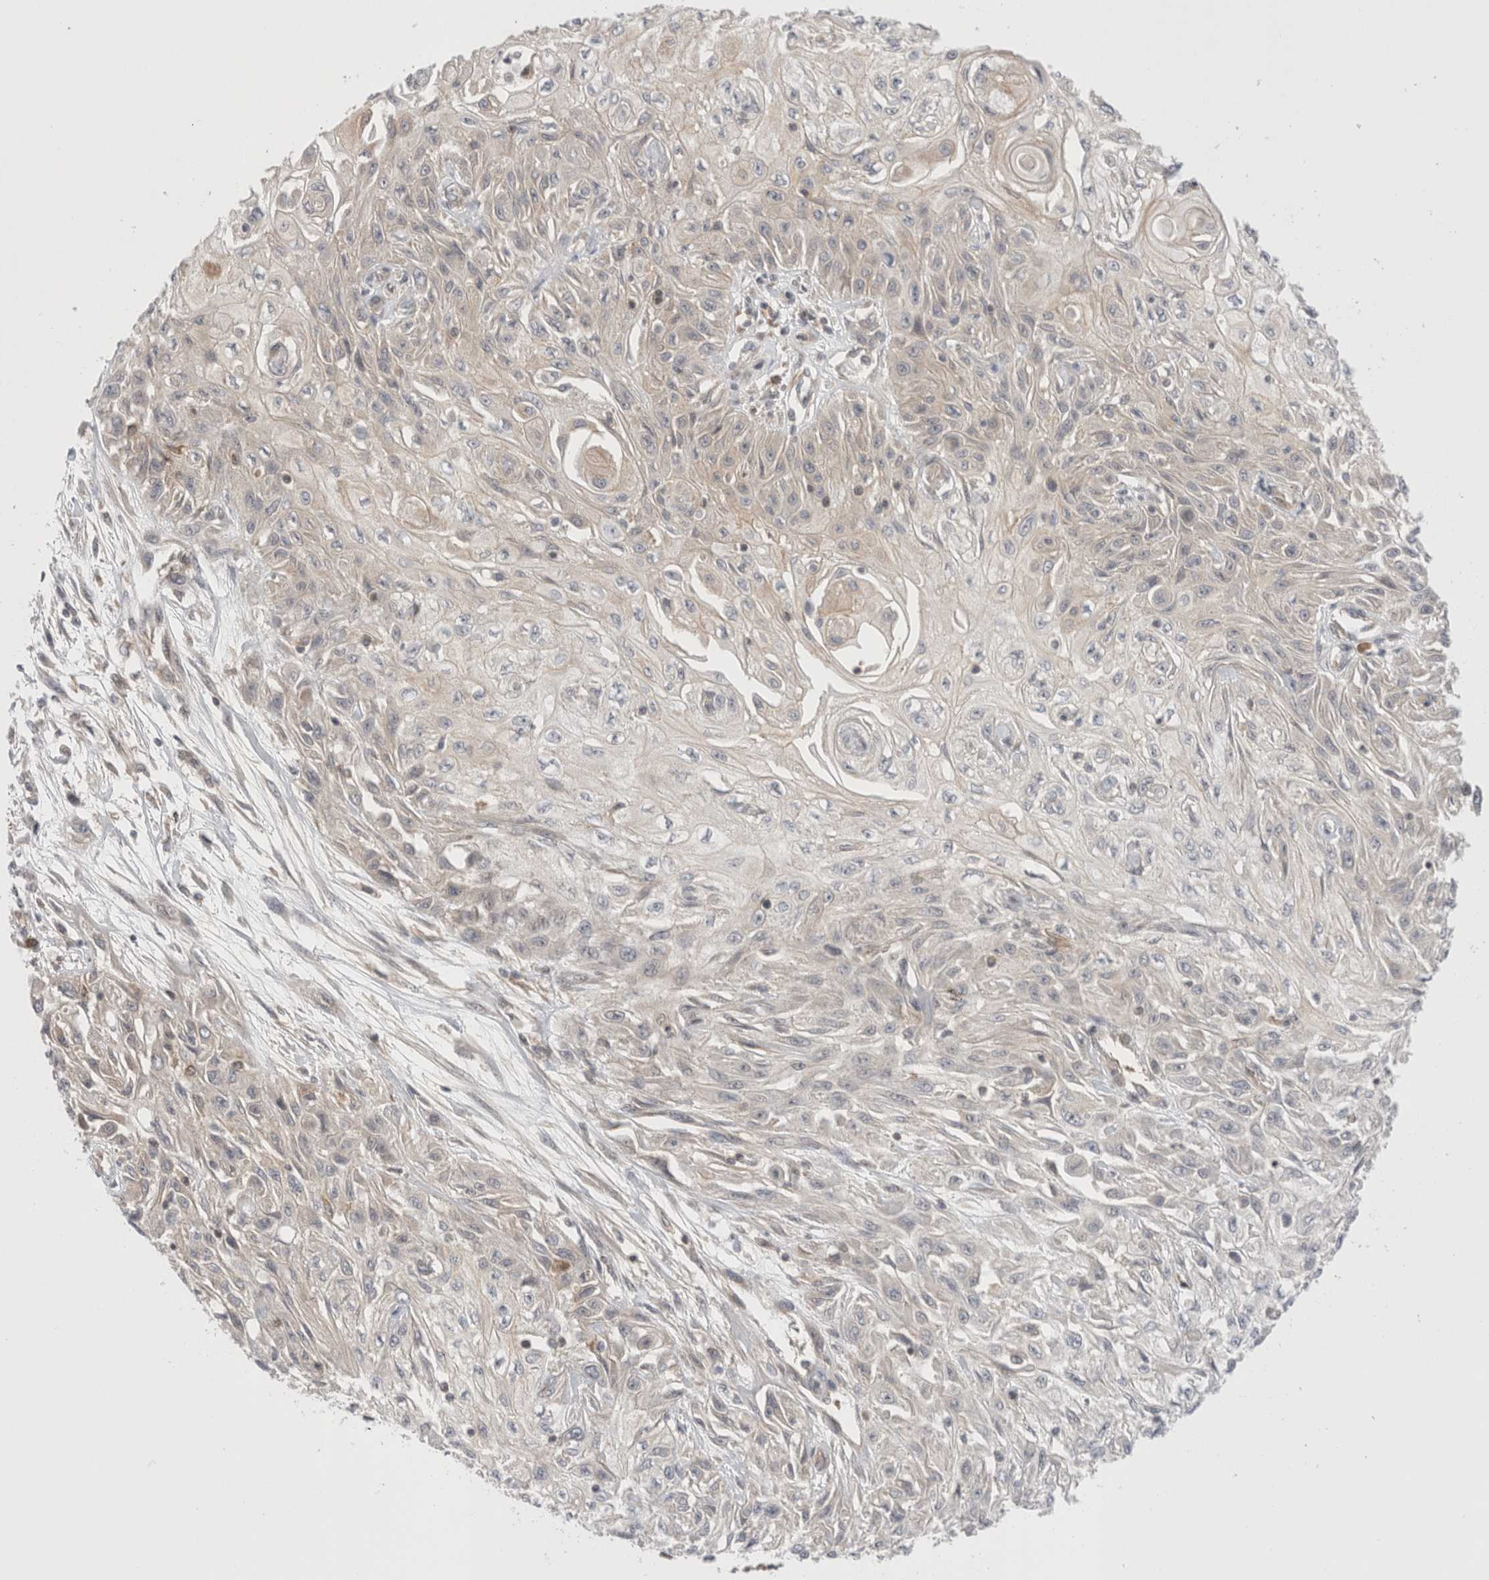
{"staining": {"intensity": "negative", "quantity": "none", "location": "none"}, "tissue": "skin cancer", "cell_type": "Tumor cells", "image_type": "cancer", "snomed": [{"axis": "morphology", "description": "Squamous cell carcinoma, NOS"}, {"axis": "morphology", "description": "Squamous cell carcinoma, metastatic, NOS"}, {"axis": "topography", "description": "Skin"}, {"axis": "topography", "description": "Lymph node"}], "caption": "Tumor cells show no significant positivity in skin cancer (metastatic squamous cell carcinoma).", "gene": "NFKB1", "patient": {"sex": "male", "age": 75}}